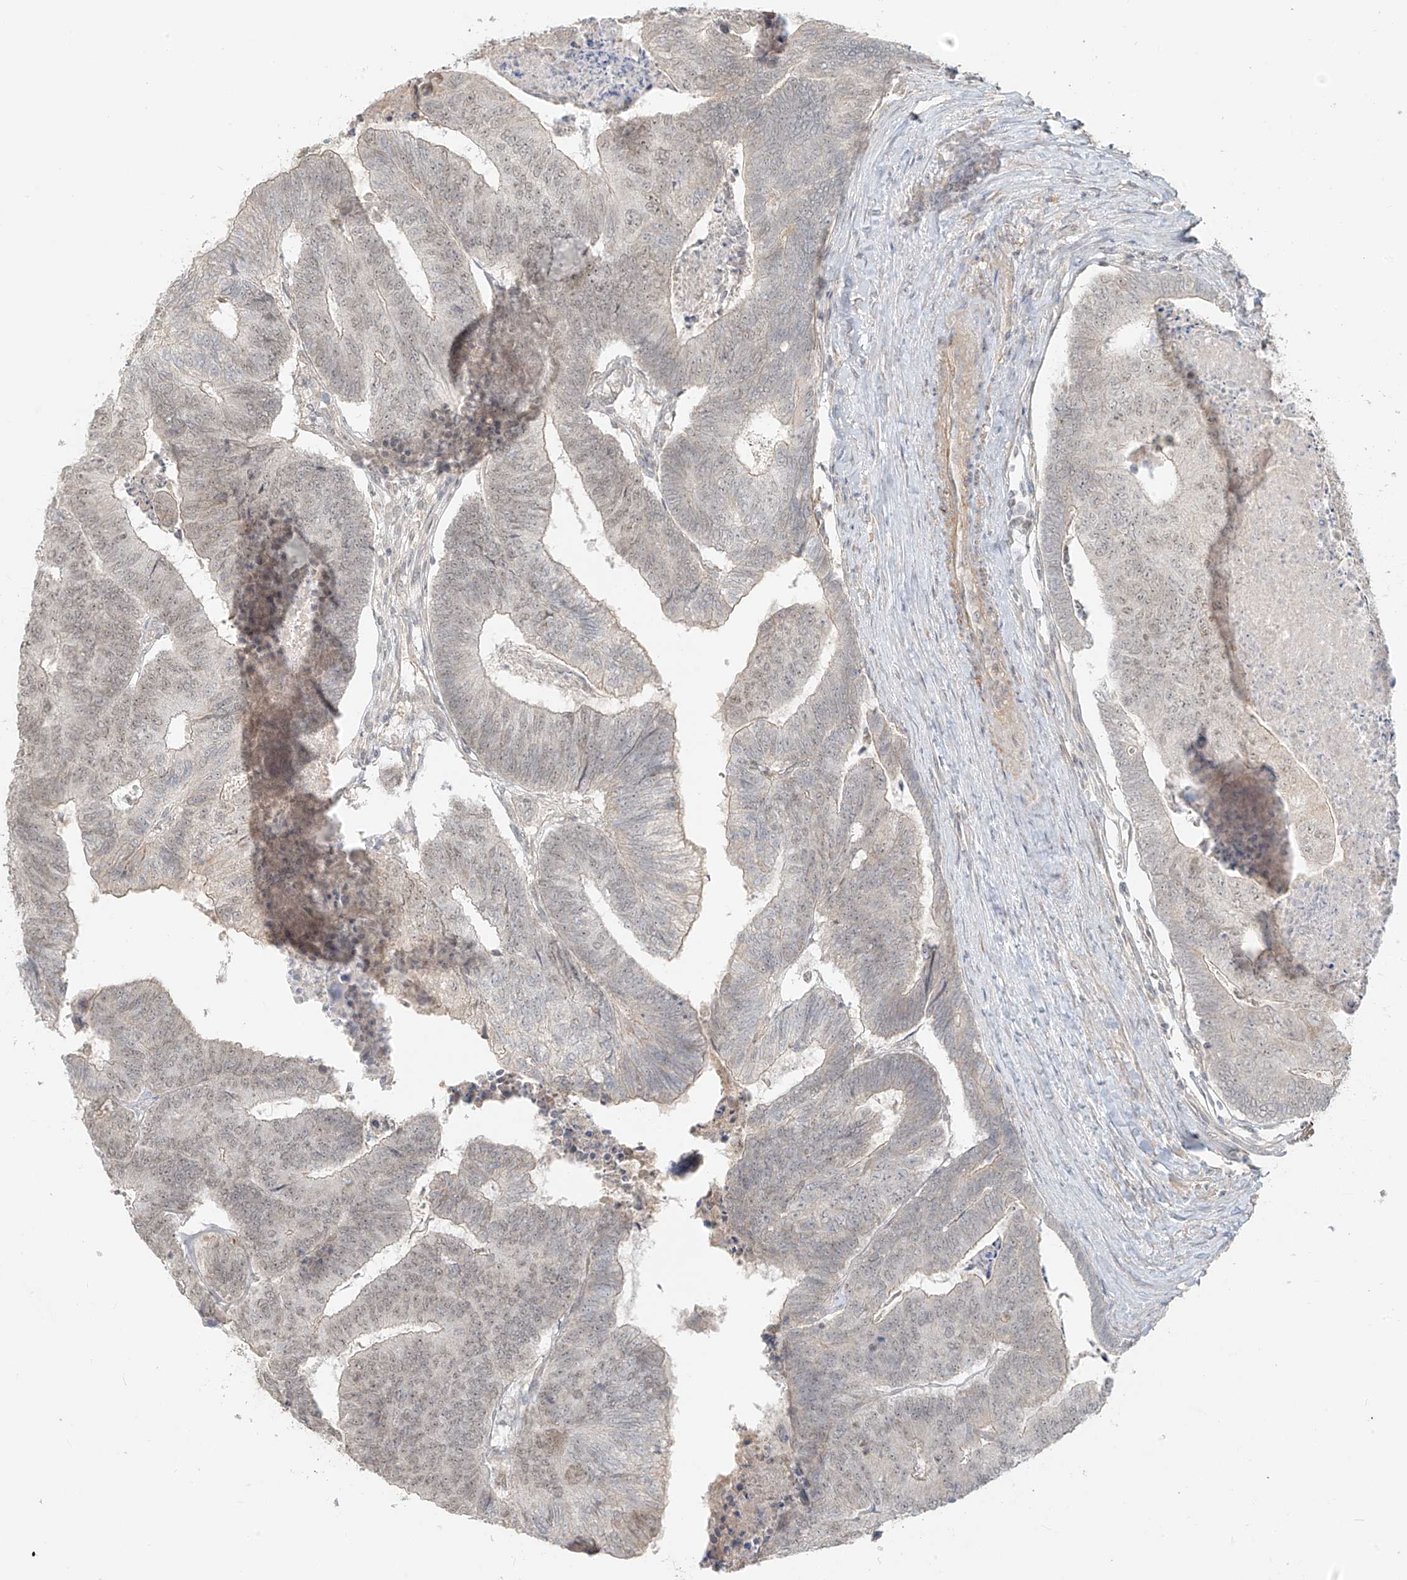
{"staining": {"intensity": "weak", "quantity": "25%-75%", "location": "nuclear"}, "tissue": "colorectal cancer", "cell_type": "Tumor cells", "image_type": "cancer", "snomed": [{"axis": "morphology", "description": "Adenocarcinoma, NOS"}, {"axis": "topography", "description": "Colon"}], "caption": "Weak nuclear protein staining is seen in approximately 25%-75% of tumor cells in colorectal adenocarcinoma.", "gene": "ABCD1", "patient": {"sex": "female", "age": 67}}